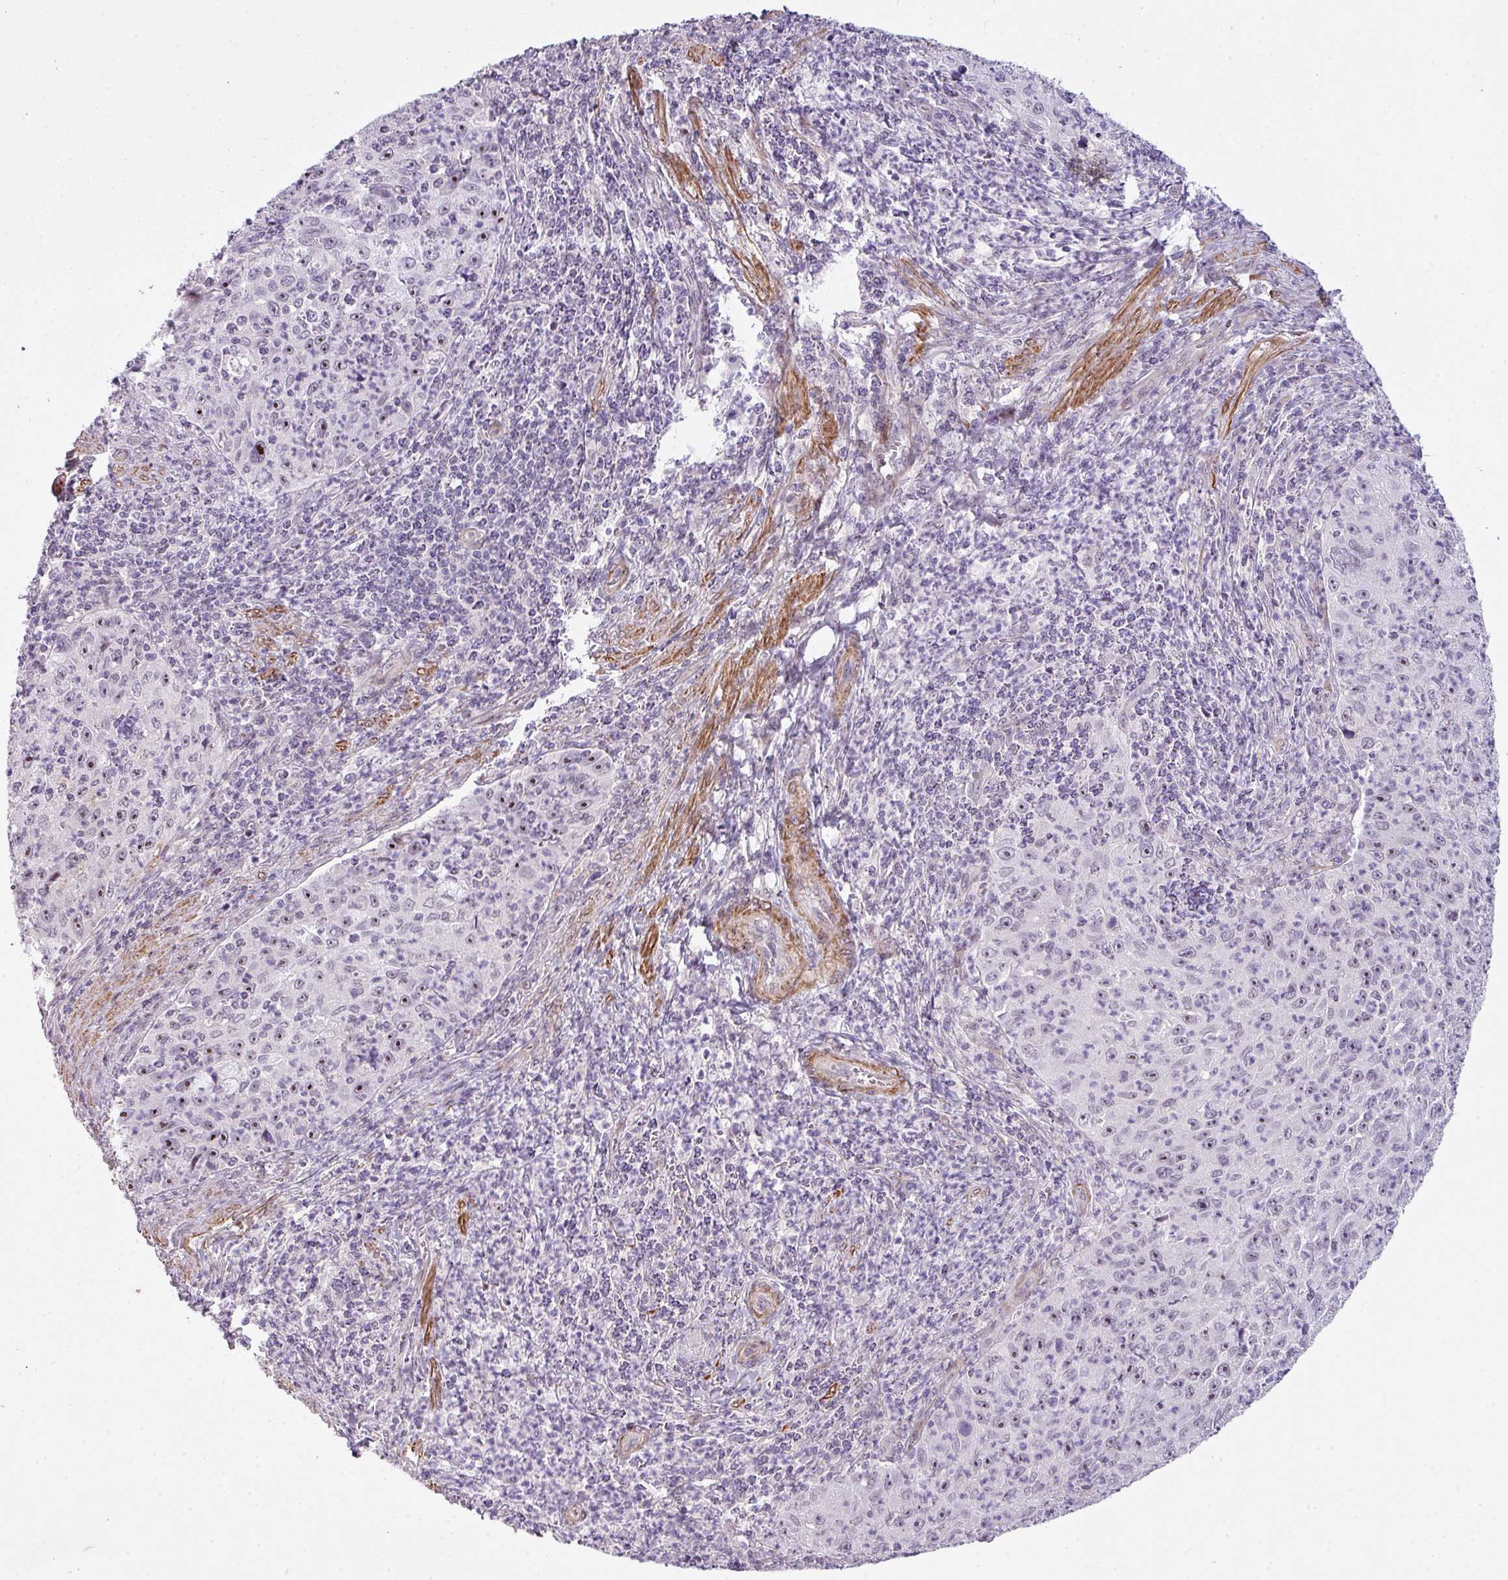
{"staining": {"intensity": "moderate", "quantity": "25%-75%", "location": "nuclear"}, "tissue": "cervical cancer", "cell_type": "Tumor cells", "image_type": "cancer", "snomed": [{"axis": "morphology", "description": "Squamous cell carcinoma, NOS"}, {"axis": "topography", "description": "Cervix"}], "caption": "Moderate nuclear expression for a protein is appreciated in approximately 25%-75% of tumor cells of cervical cancer using IHC.", "gene": "ZNF688", "patient": {"sex": "female", "age": 30}}